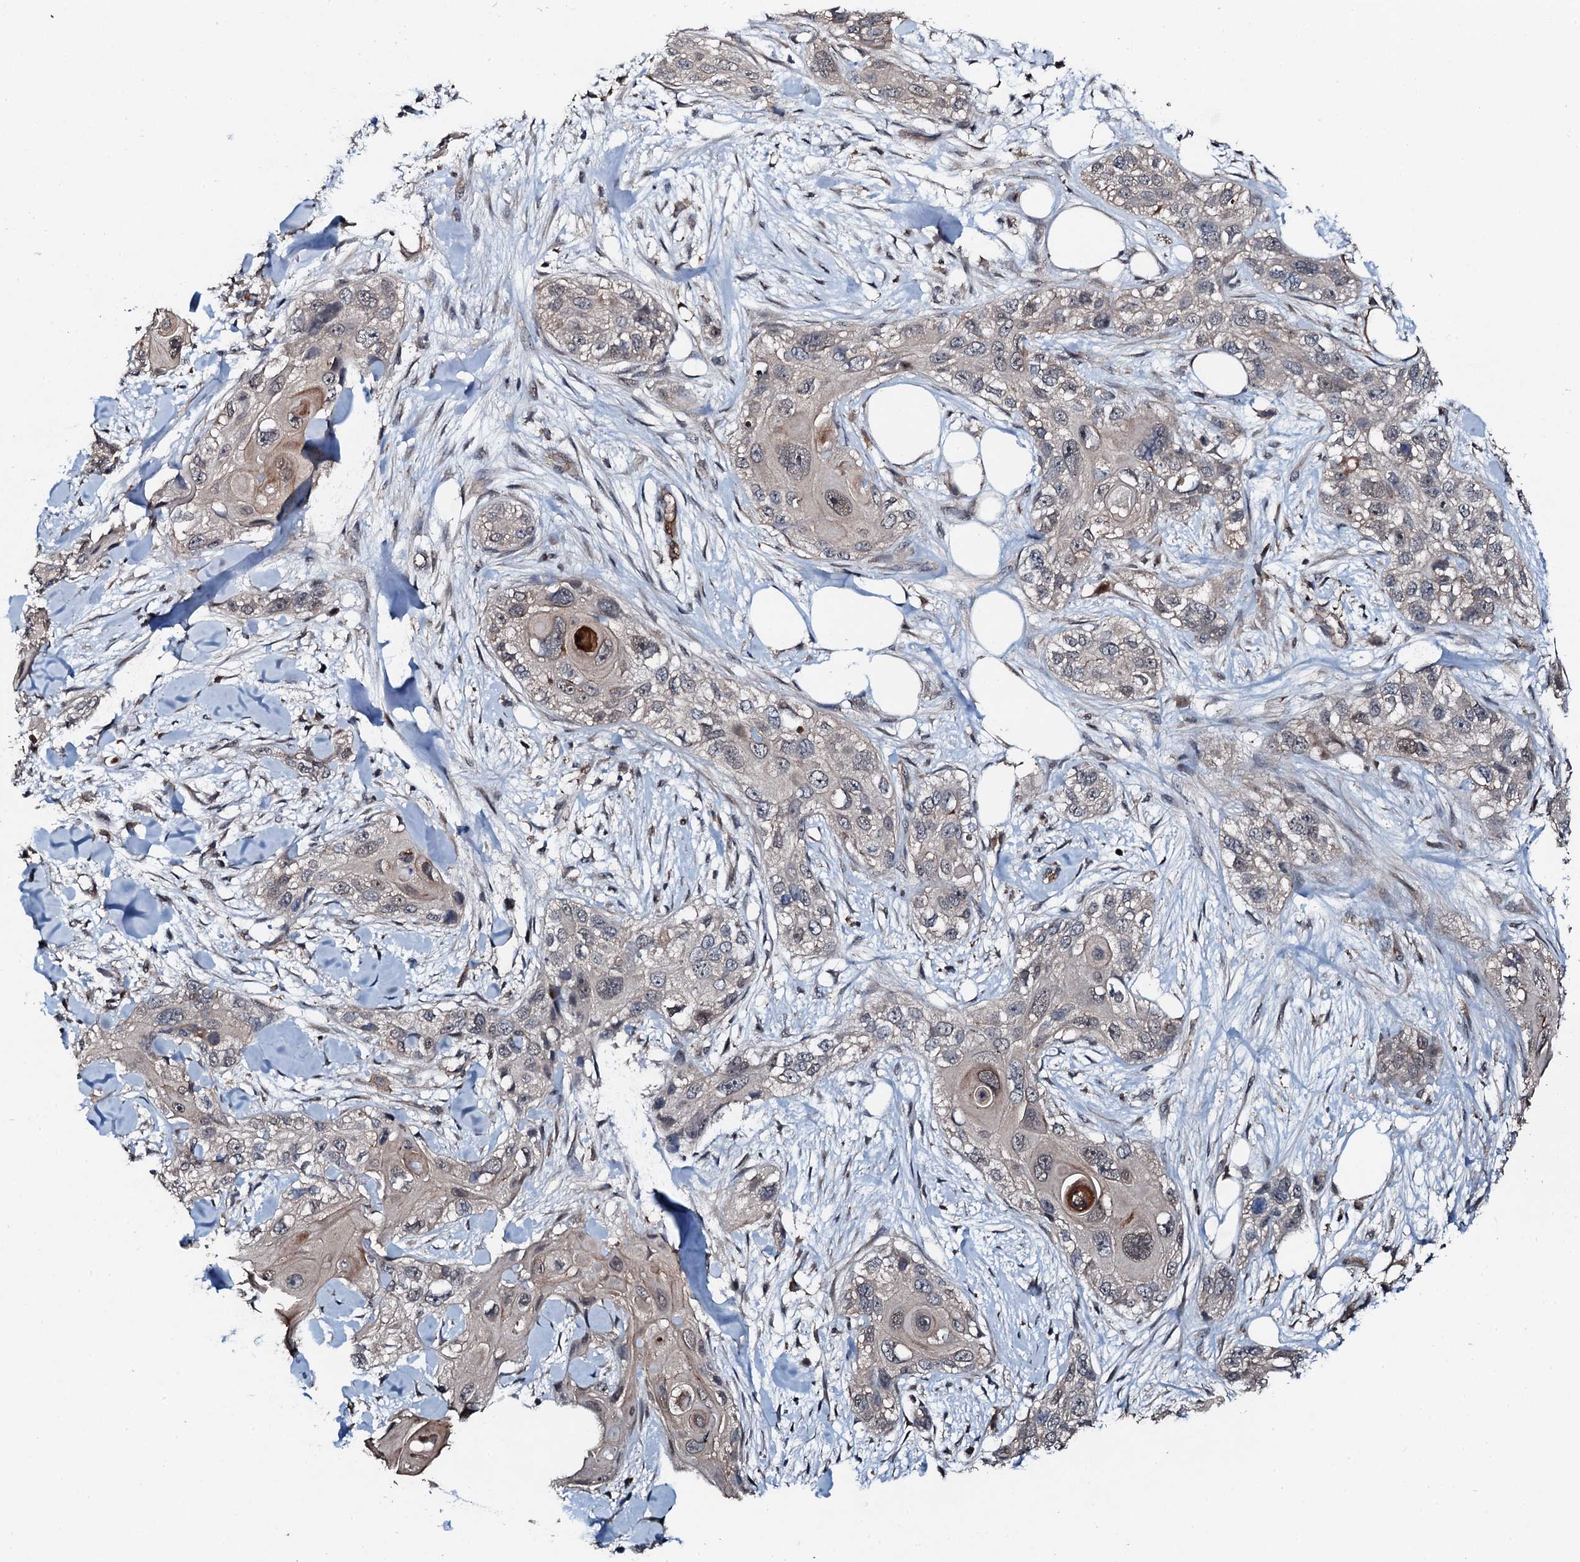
{"staining": {"intensity": "negative", "quantity": "none", "location": "none"}, "tissue": "skin cancer", "cell_type": "Tumor cells", "image_type": "cancer", "snomed": [{"axis": "morphology", "description": "Normal tissue, NOS"}, {"axis": "morphology", "description": "Squamous cell carcinoma, NOS"}, {"axis": "topography", "description": "Skin"}], "caption": "A photomicrograph of skin cancer (squamous cell carcinoma) stained for a protein shows no brown staining in tumor cells. (Brightfield microscopy of DAB (3,3'-diaminobenzidine) IHC at high magnification).", "gene": "FLYWCH1", "patient": {"sex": "male", "age": 72}}